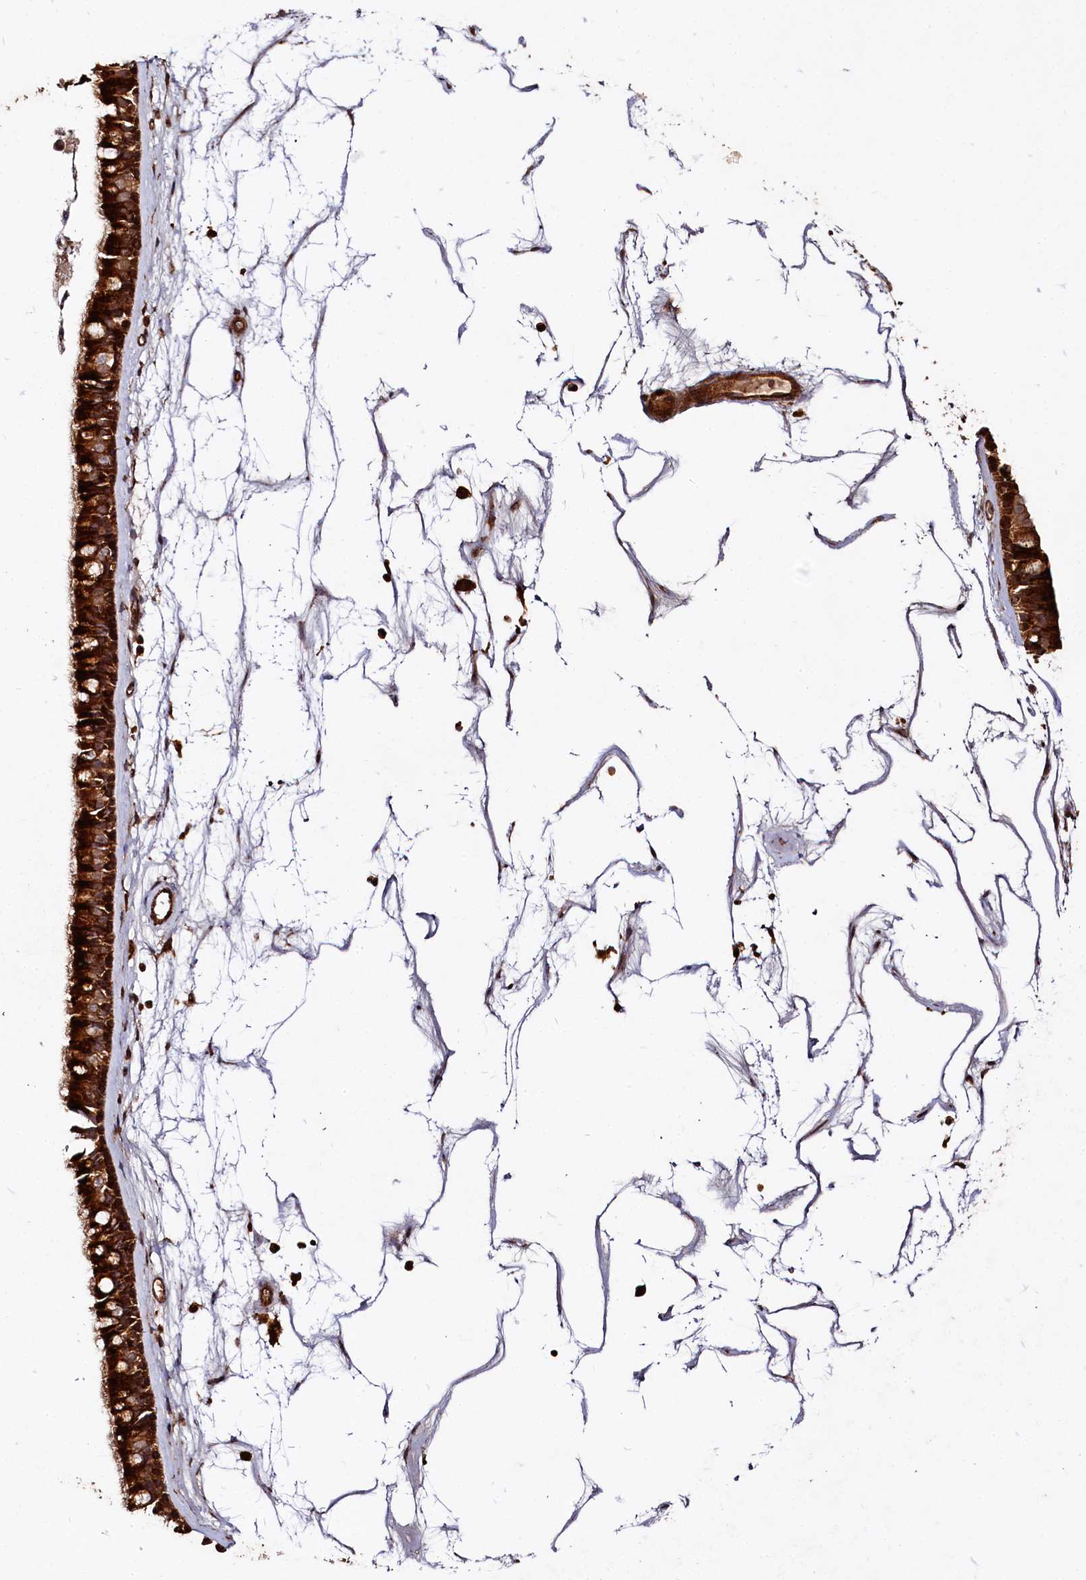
{"staining": {"intensity": "strong", "quantity": ">75%", "location": "cytoplasmic/membranous"}, "tissue": "nasopharynx", "cell_type": "Respiratory epithelial cells", "image_type": "normal", "snomed": [{"axis": "morphology", "description": "Normal tissue, NOS"}, {"axis": "topography", "description": "Nasopharynx"}], "caption": "The image reveals staining of unremarkable nasopharynx, revealing strong cytoplasmic/membranous protein staining (brown color) within respiratory epithelial cells.", "gene": "WDR73", "patient": {"sex": "male", "age": 64}}